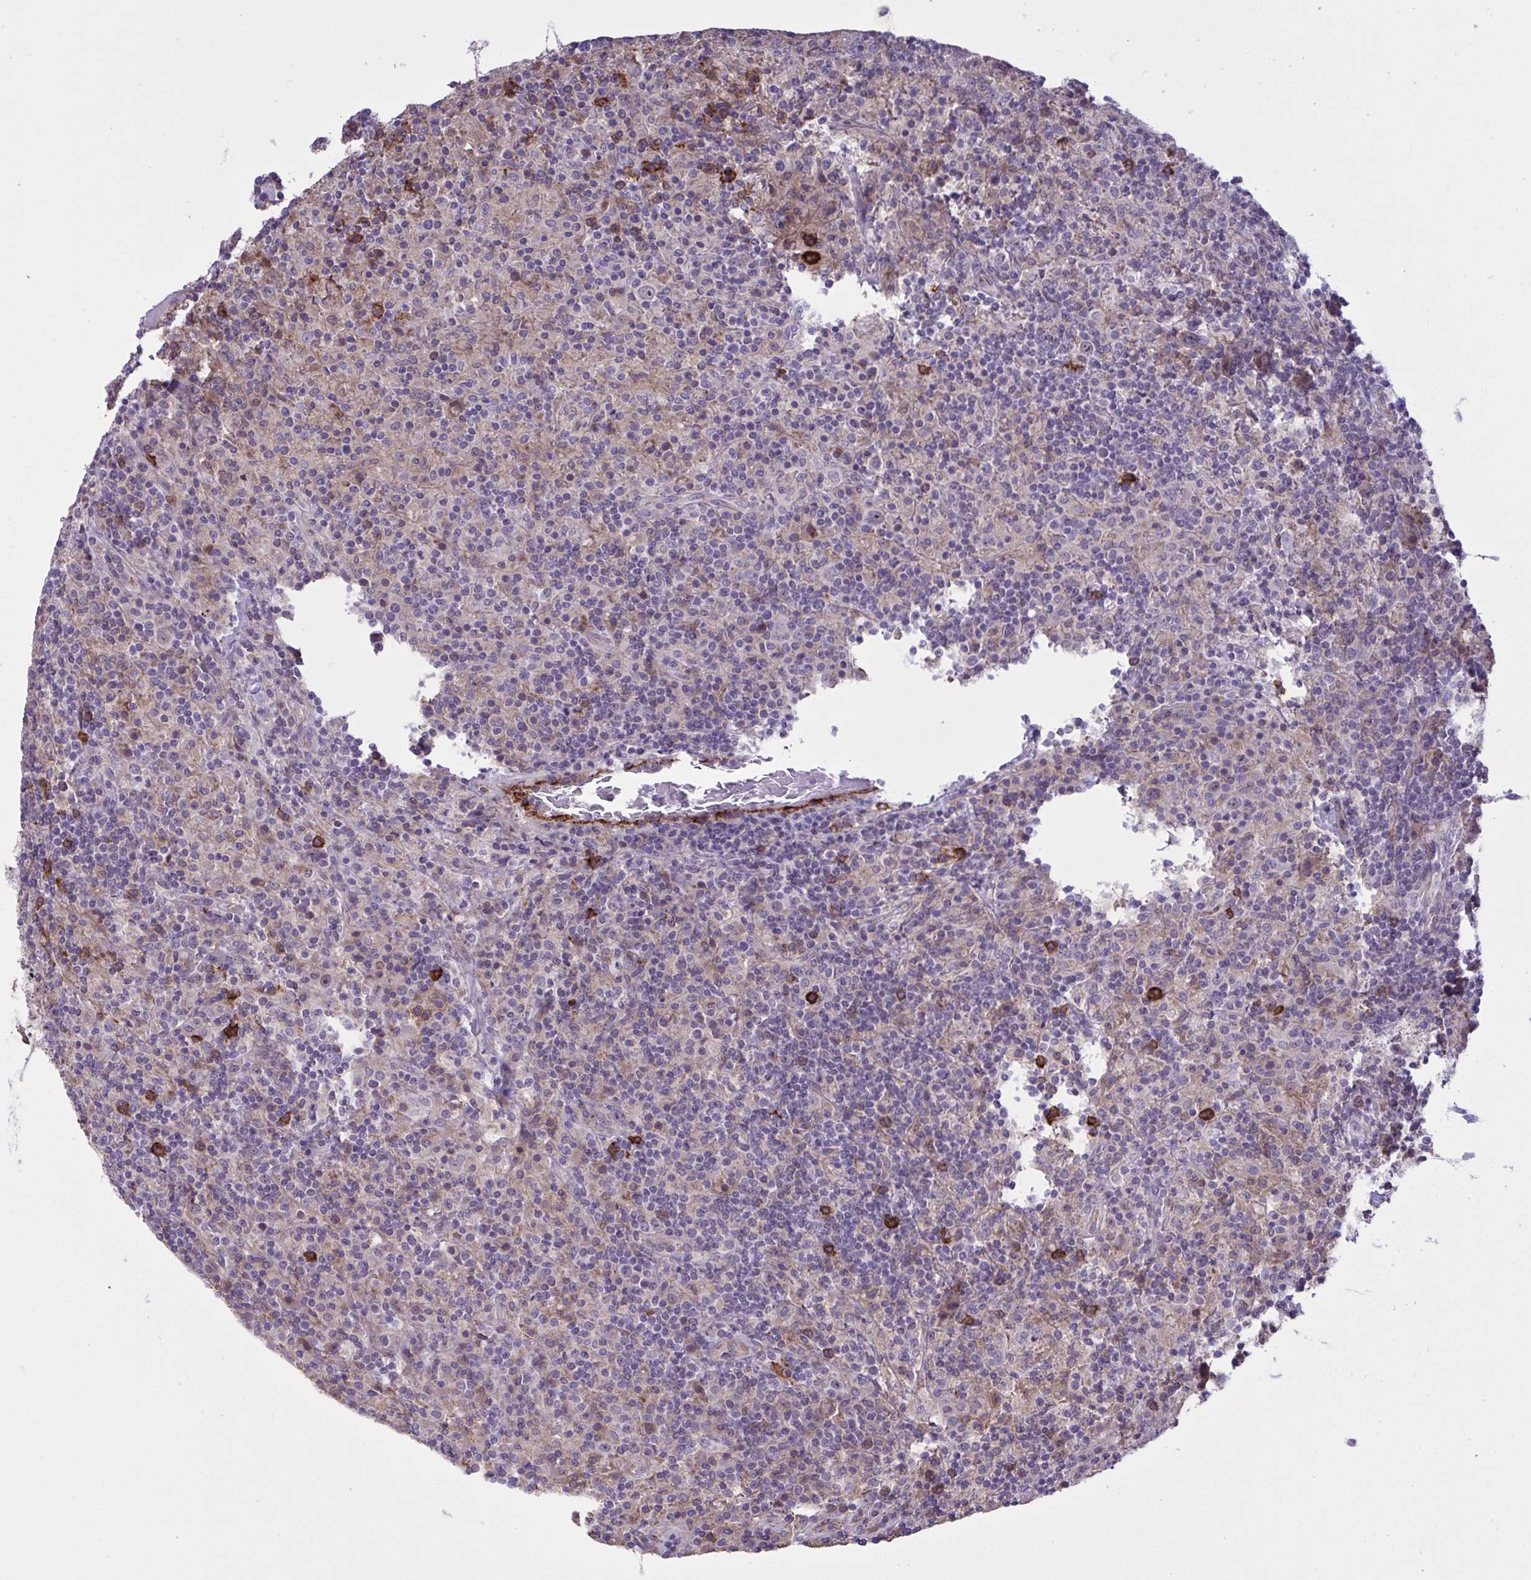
{"staining": {"intensity": "moderate", "quantity": "<25%", "location": "nuclear"}, "tissue": "lymphoma", "cell_type": "Tumor cells", "image_type": "cancer", "snomed": [{"axis": "morphology", "description": "Hodgkin's disease, NOS"}, {"axis": "topography", "description": "Lymph node"}], "caption": "Tumor cells show low levels of moderate nuclear positivity in about <25% of cells in human lymphoma.", "gene": "CD101", "patient": {"sex": "male", "age": 70}}